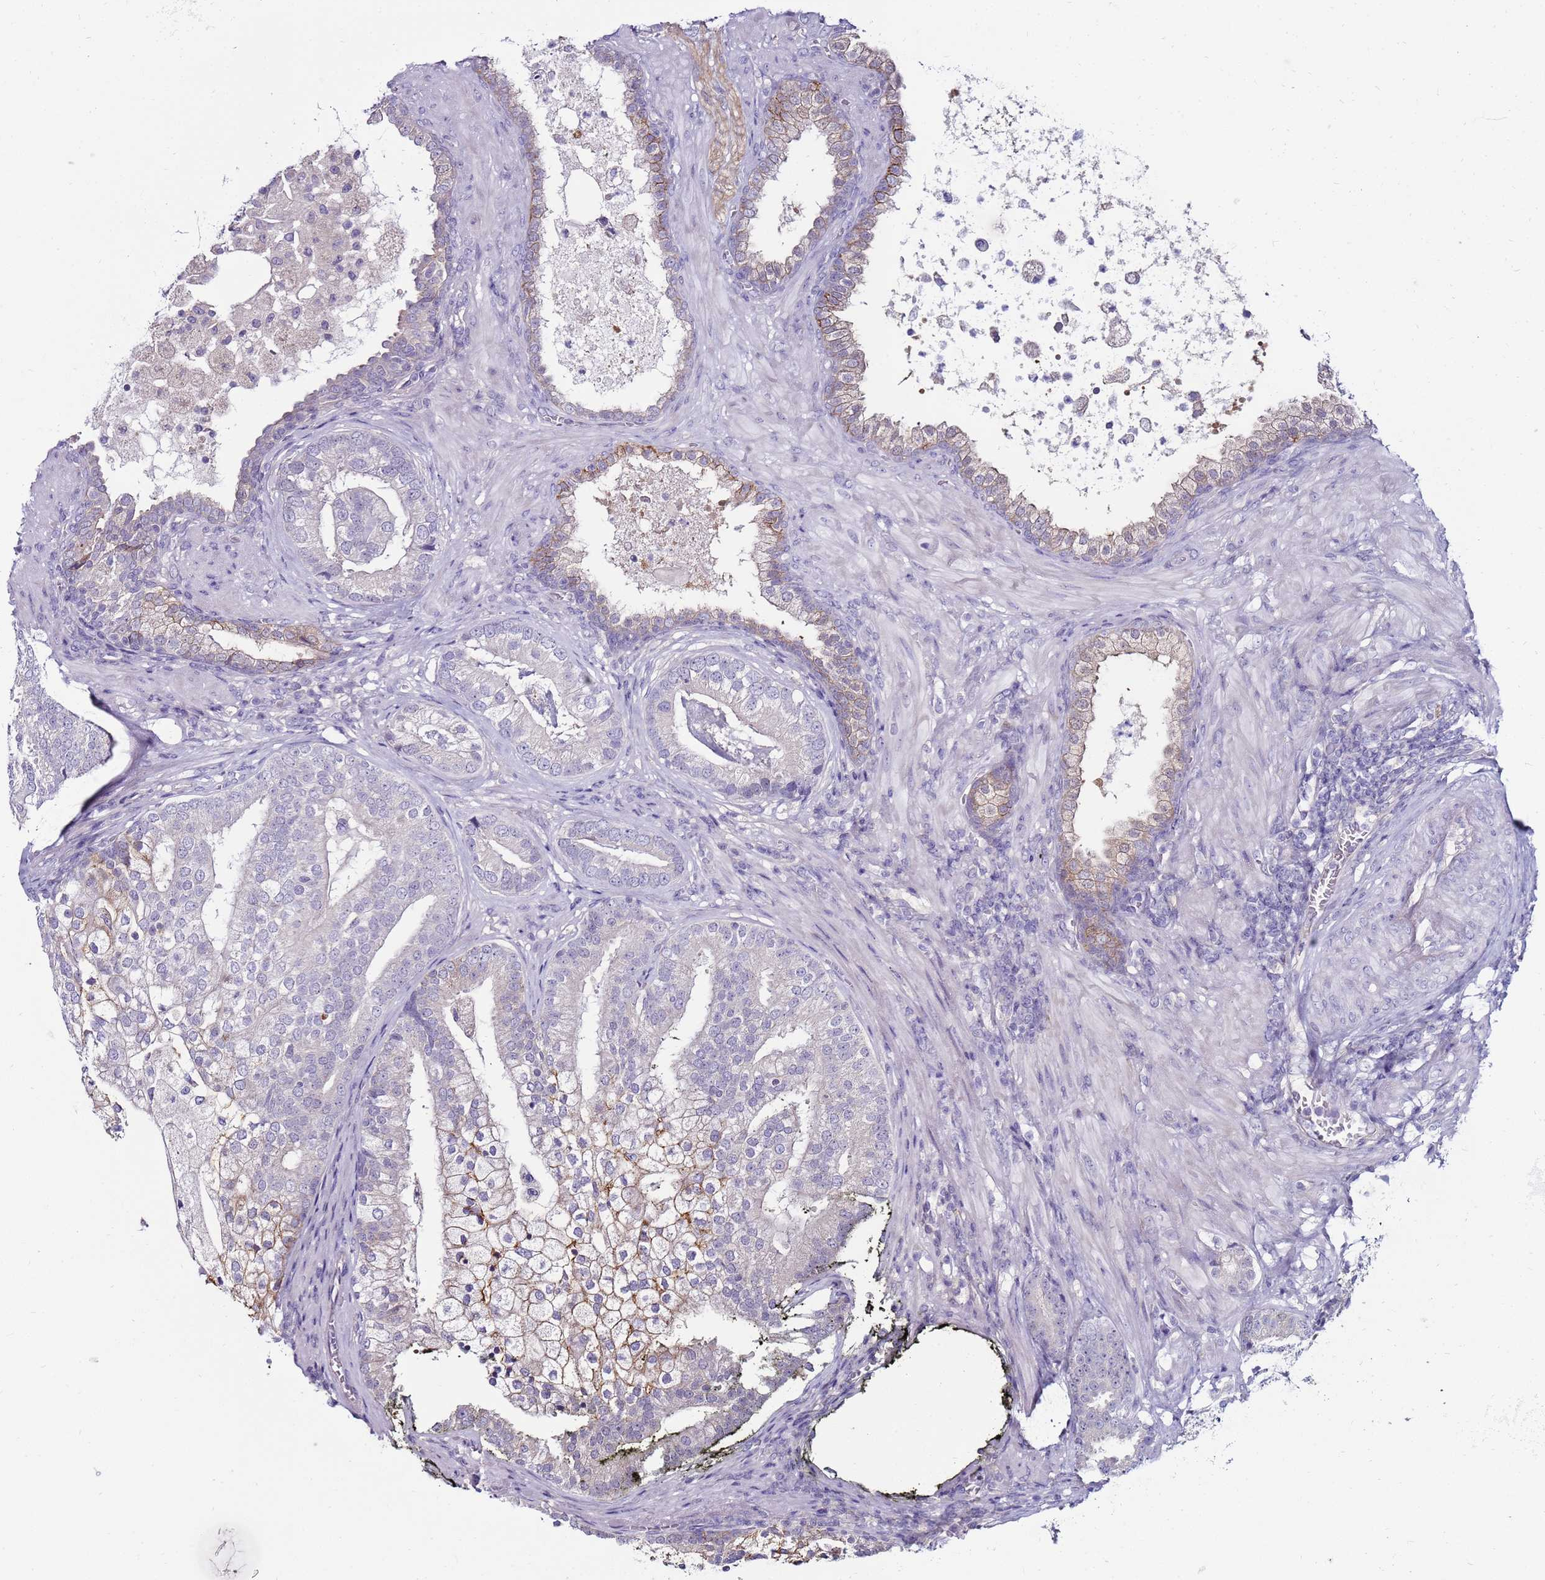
{"staining": {"intensity": "negative", "quantity": "none", "location": "none"}, "tissue": "prostate cancer", "cell_type": "Tumor cells", "image_type": "cancer", "snomed": [{"axis": "morphology", "description": "Adenocarcinoma, High grade"}, {"axis": "topography", "description": "Prostate"}], "caption": "Immunohistochemical staining of human adenocarcinoma (high-grade) (prostate) reveals no significant expression in tumor cells. (Immunohistochemistry, brightfield microscopy, high magnification).", "gene": "GPN3", "patient": {"sex": "male", "age": 55}}